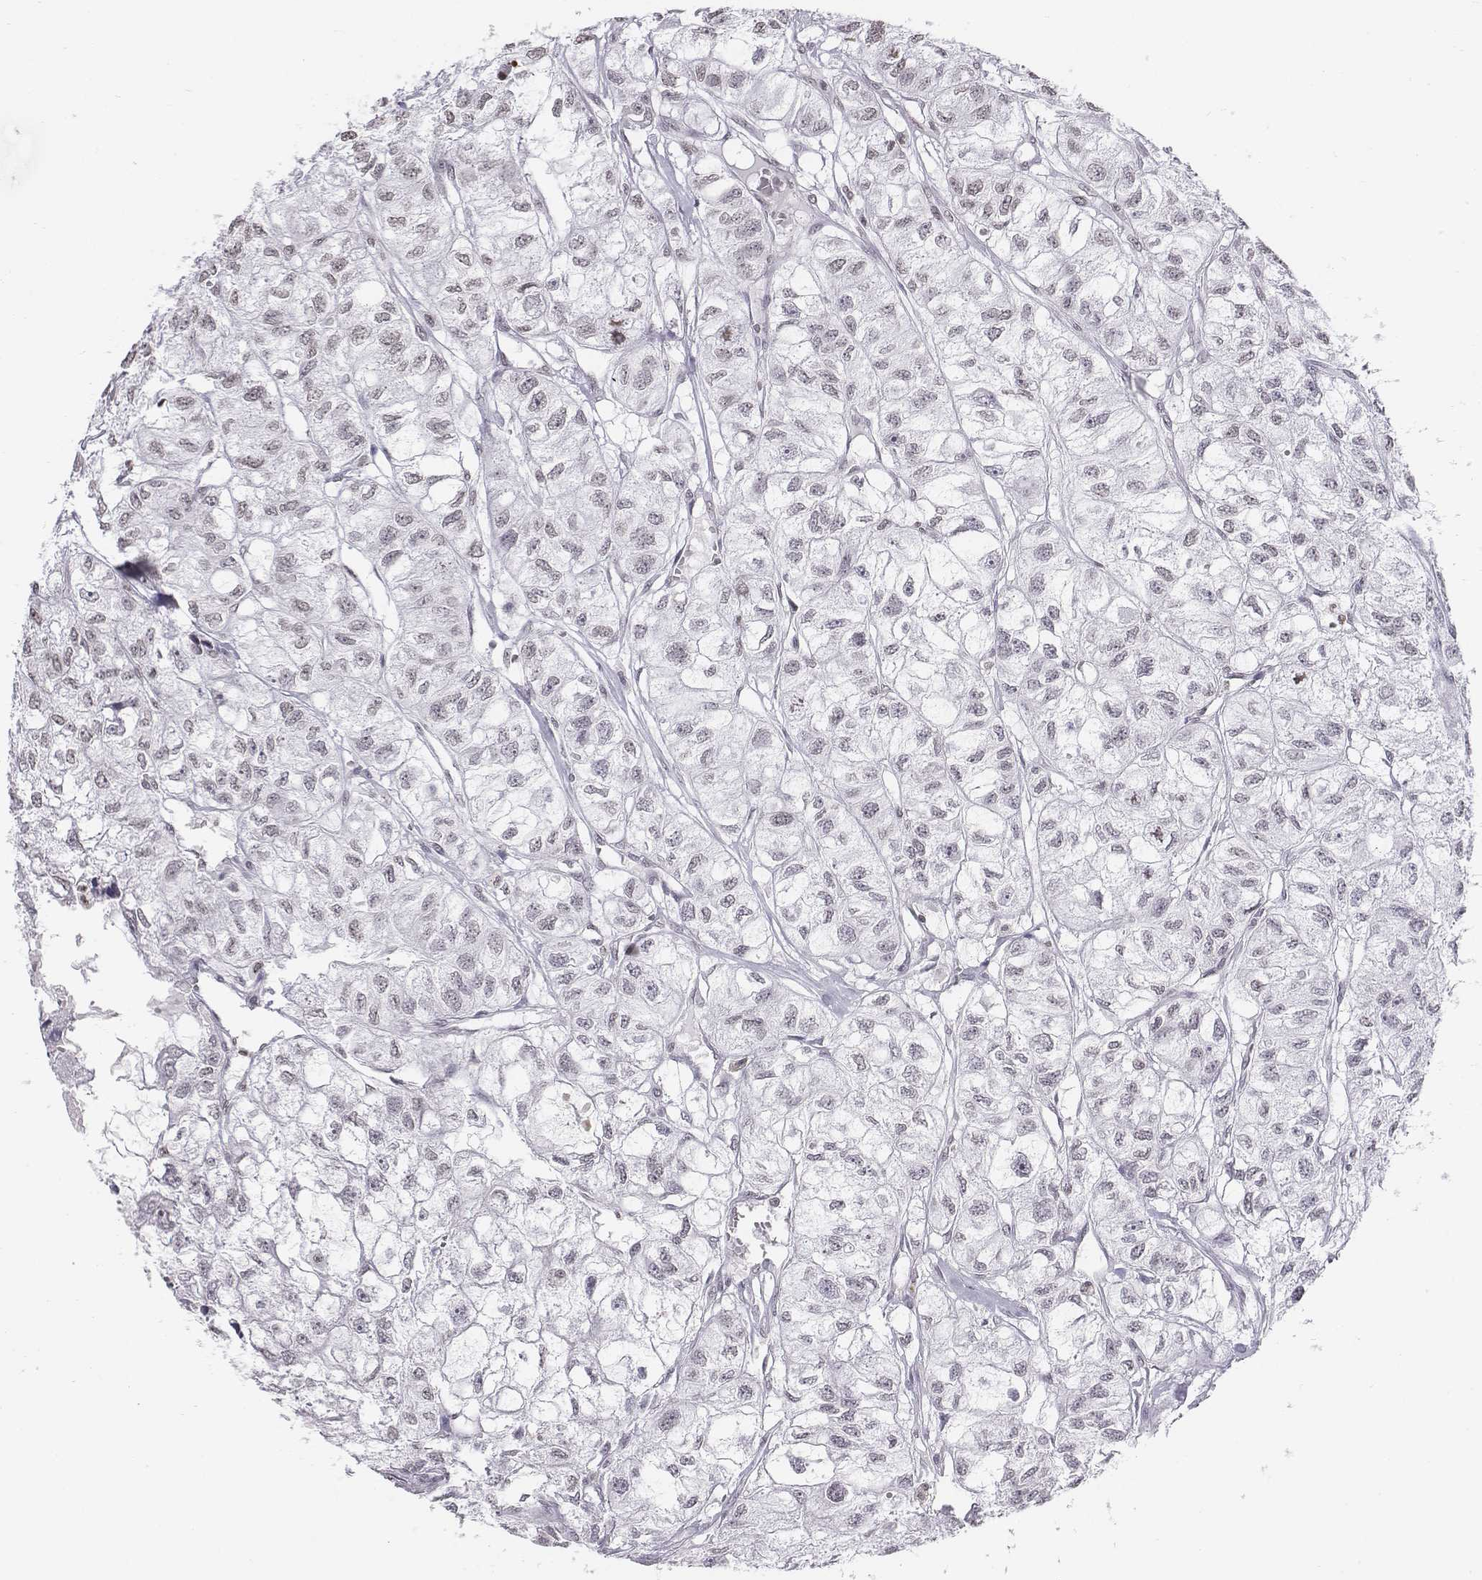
{"staining": {"intensity": "negative", "quantity": "none", "location": "none"}, "tissue": "renal cancer", "cell_type": "Tumor cells", "image_type": "cancer", "snomed": [{"axis": "morphology", "description": "Adenocarcinoma, NOS"}, {"axis": "topography", "description": "Kidney"}], "caption": "Human renal cancer stained for a protein using IHC displays no positivity in tumor cells.", "gene": "BARHL1", "patient": {"sex": "male", "age": 56}}